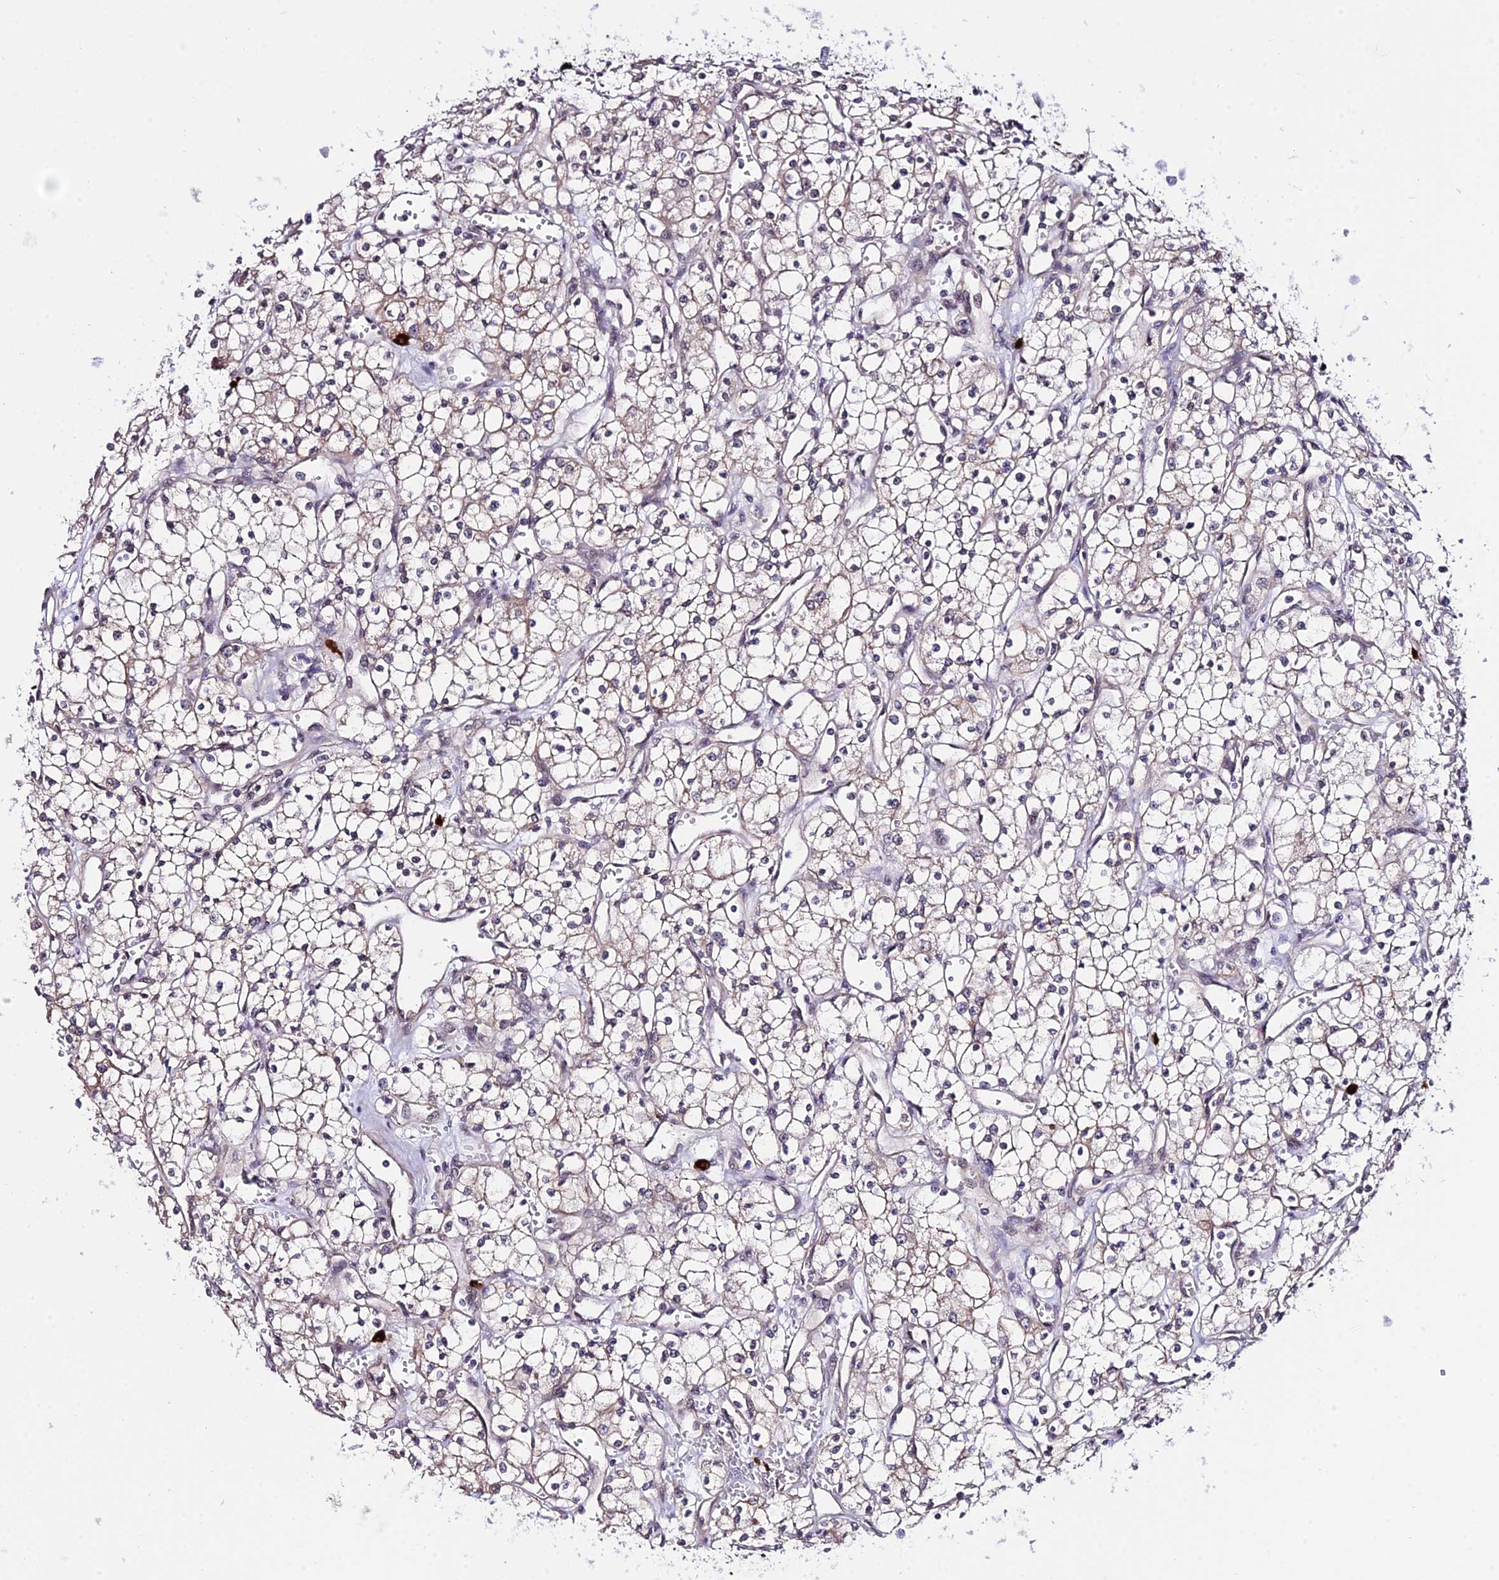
{"staining": {"intensity": "negative", "quantity": "none", "location": "none"}, "tissue": "renal cancer", "cell_type": "Tumor cells", "image_type": "cancer", "snomed": [{"axis": "morphology", "description": "Adenocarcinoma, NOS"}, {"axis": "topography", "description": "Kidney"}], "caption": "DAB immunohistochemical staining of renal cancer displays no significant positivity in tumor cells.", "gene": "POLR2I", "patient": {"sex": "male", "age": 59}}